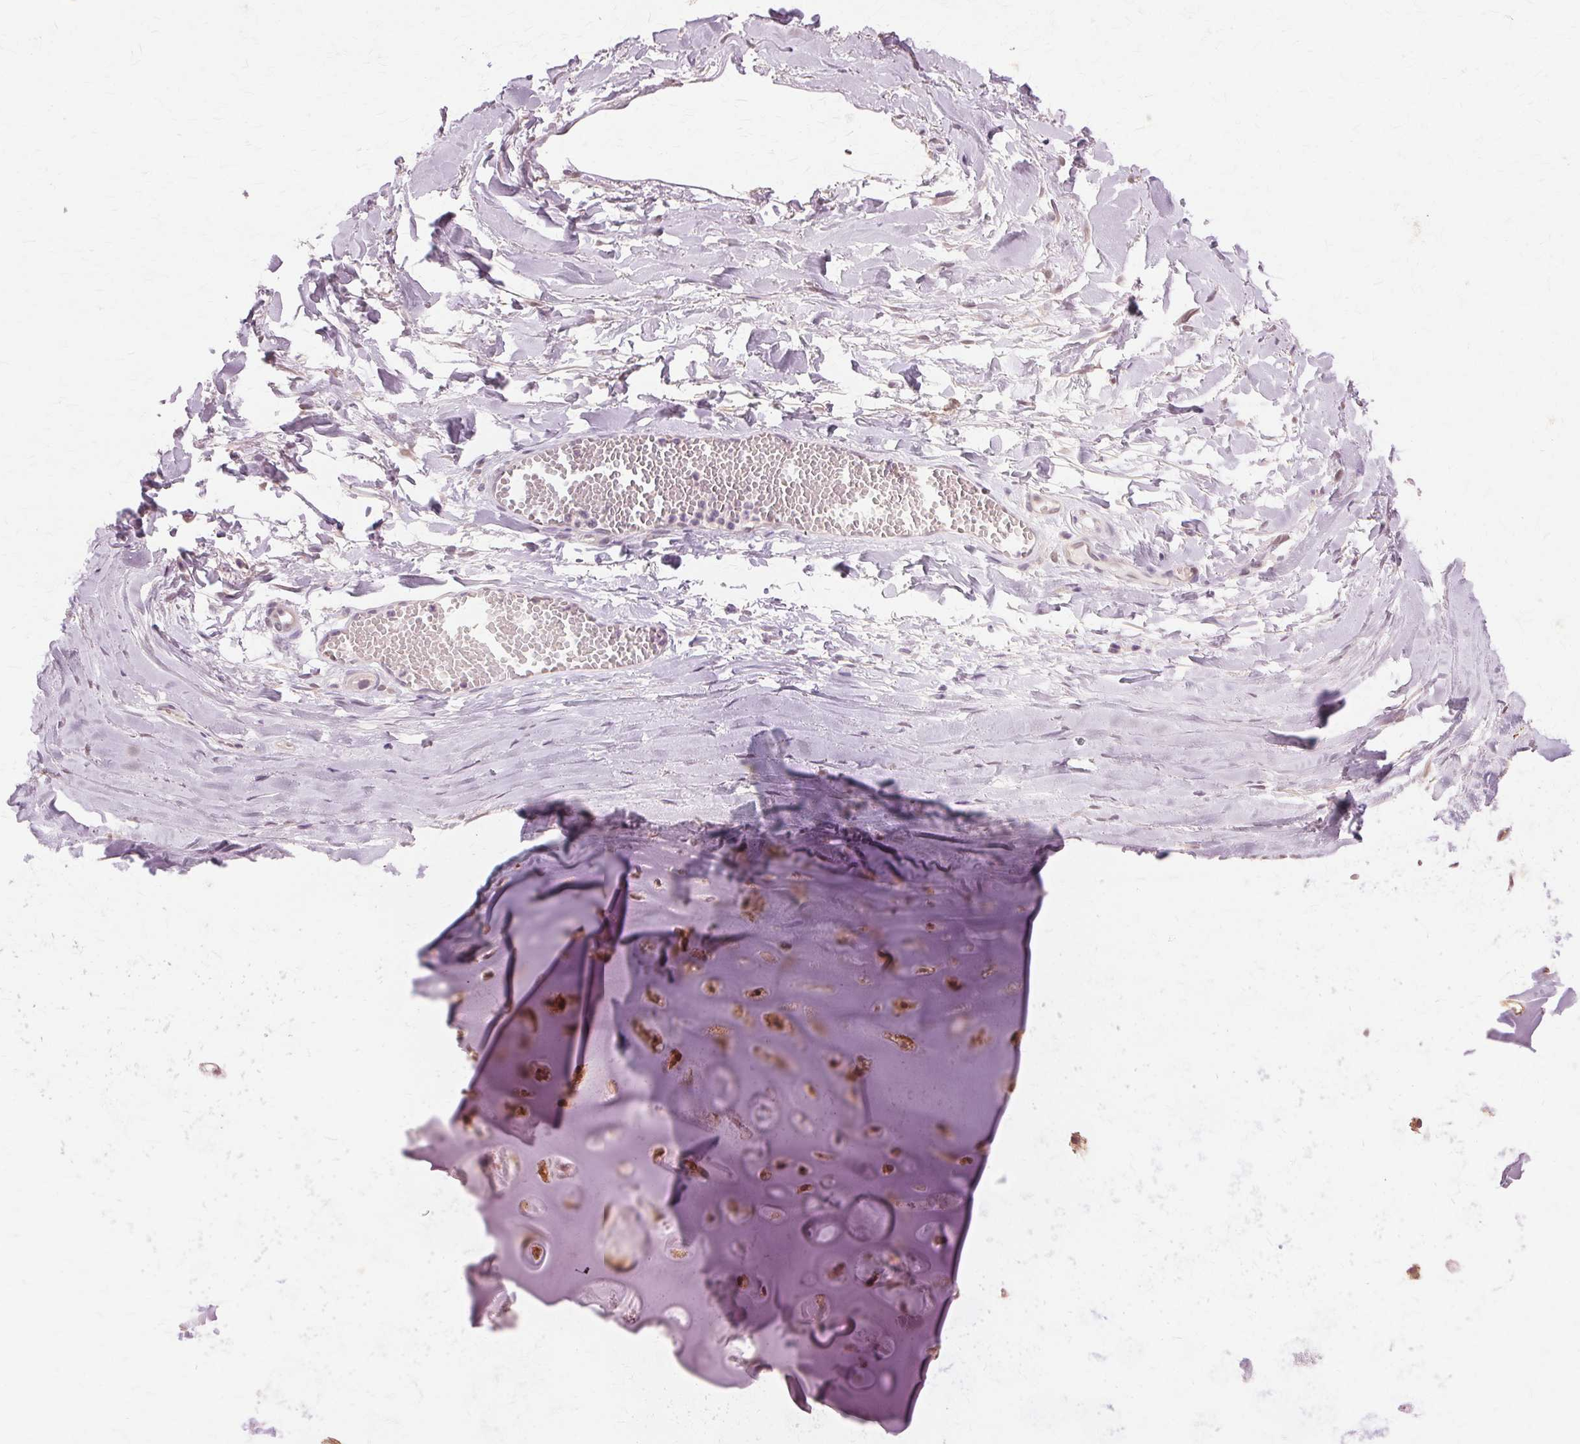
{"staining": {"intensity": "negative", "quantity": "none", "location": "none"}, "tissue": "adipose tissue", "cell_type": "Adipocytes", "image_type": "normal", "snomed": [{"axis": "morphology", "description": "Normal tissue, NOS"}, {"axis": "topography", "description": "Cartilage tissue"}, {"axis": "topography", "description": "Nasopharynx"}, {"axis": "topography", "description": "Thyroid gland"}], "caption": "High magnification brightfield microscopy of unremarkable adipose tissue stained with DAB (brown) and counterstained with hematoxylin (blue): adipocytes show no significant staining. Nuclei are stained in blue.", "gene": "PRMT5", "patient": {"sex": "male", "age": 63}}